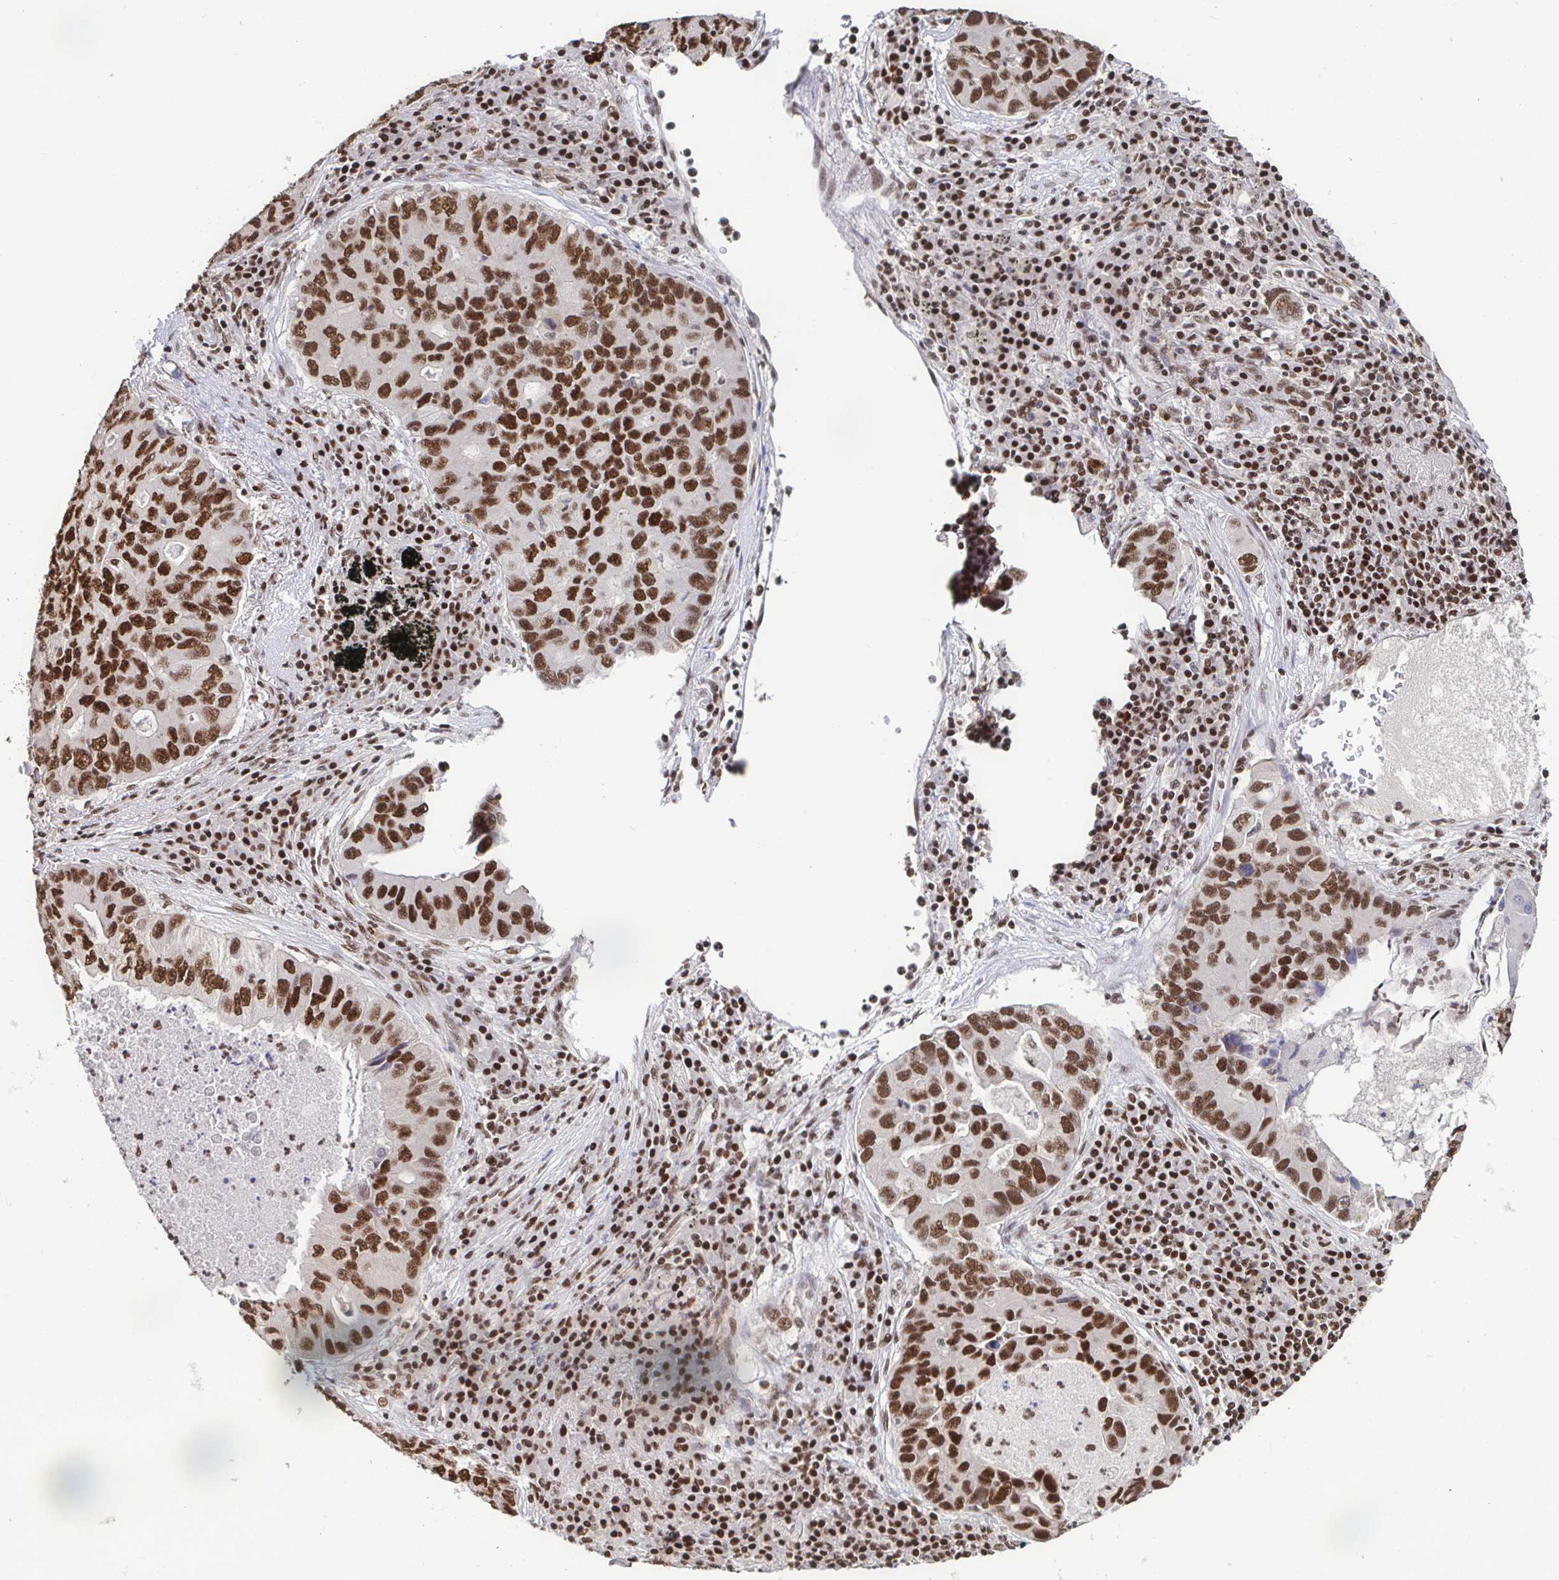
{"staining": {"intensity": "strong", "quantity": ">75%", "location": "nuclear"}, "tissue": "lung cancer", "cell_type": "Tumor cells", "image_type": "cancer", "snomed": [{"axis": "morphology", "description": "Adenocarcinoma, NOS"}, {"axis": "morphology", "description": "Adenocarcinoma, metastatic, NOS"}, {"axis": "topography", "description": "Lymph node"}, {"axis": "topography", "description": "Lung"}], "caption": "Strong nuclear staining for a protein is seen in approximately >75% of tumor cells of lung cancer using immunohistochemistry (IHC).", "gene": "SP3", "patient": {"sex": "female", "age": 54}}